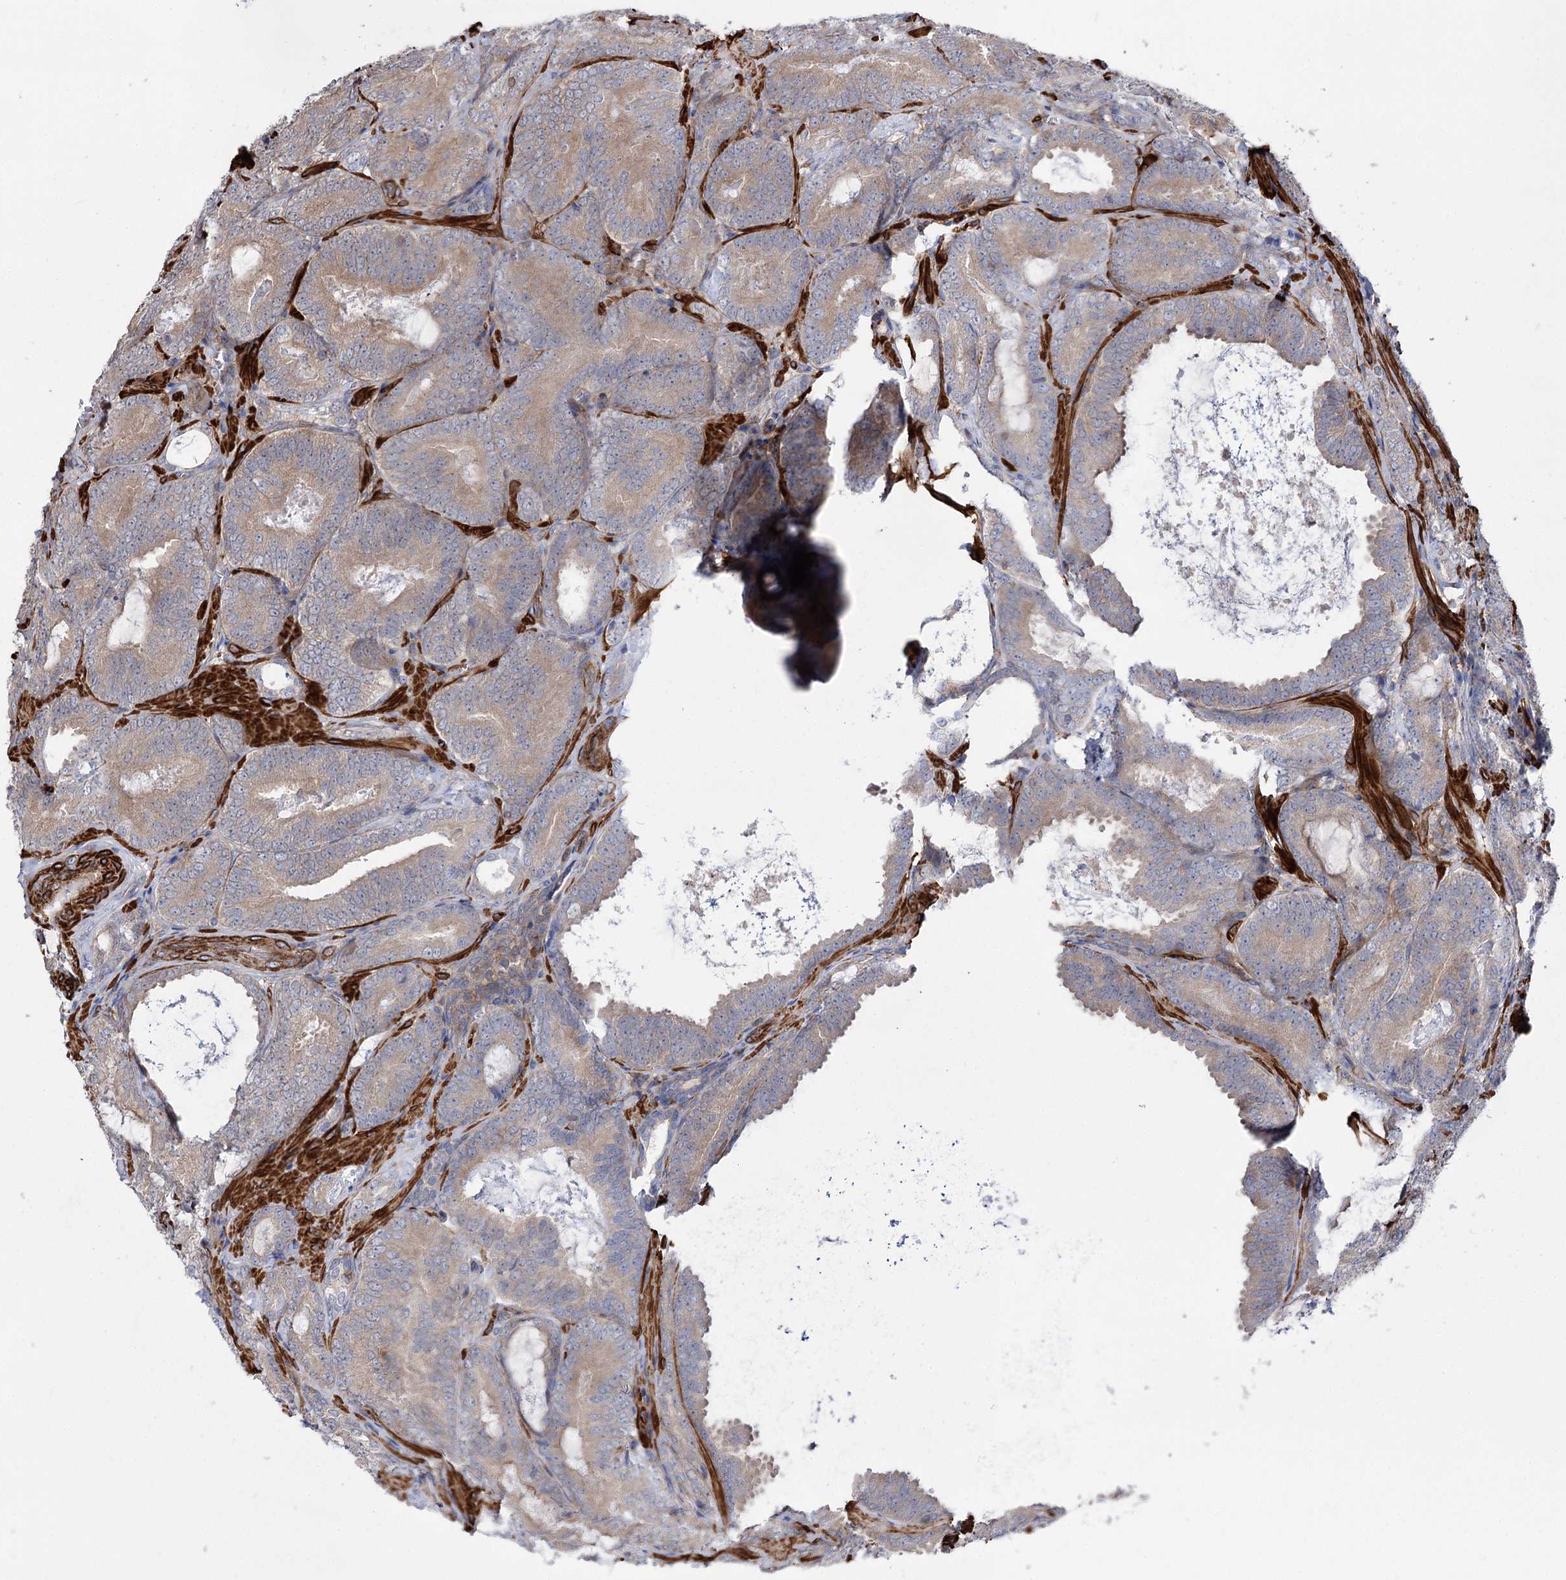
{"staining": {"intensity": "weak", "quantity": "25%-75%", "location": "cytoplasmic/membranous"}, "tissue": "prostate cancer", "cell_type": "Tumor cells", "image_type": "cancer", "snomed": [{"axis": "morphology", "description": "Adenocarcinoma, Low grade"}, {"axis": "topography", "description": "Prostate"}], "caption": "An immunohistochemistry (IHC) image of tumor tissue is shown. Protein staining in brown highlights weak cytoplasmic/membranous positivity in prostate low-grade adenocarcinoma within tumor cells.", "gene": "DPP3", "patient": {"sex": "male", "age": 60}}